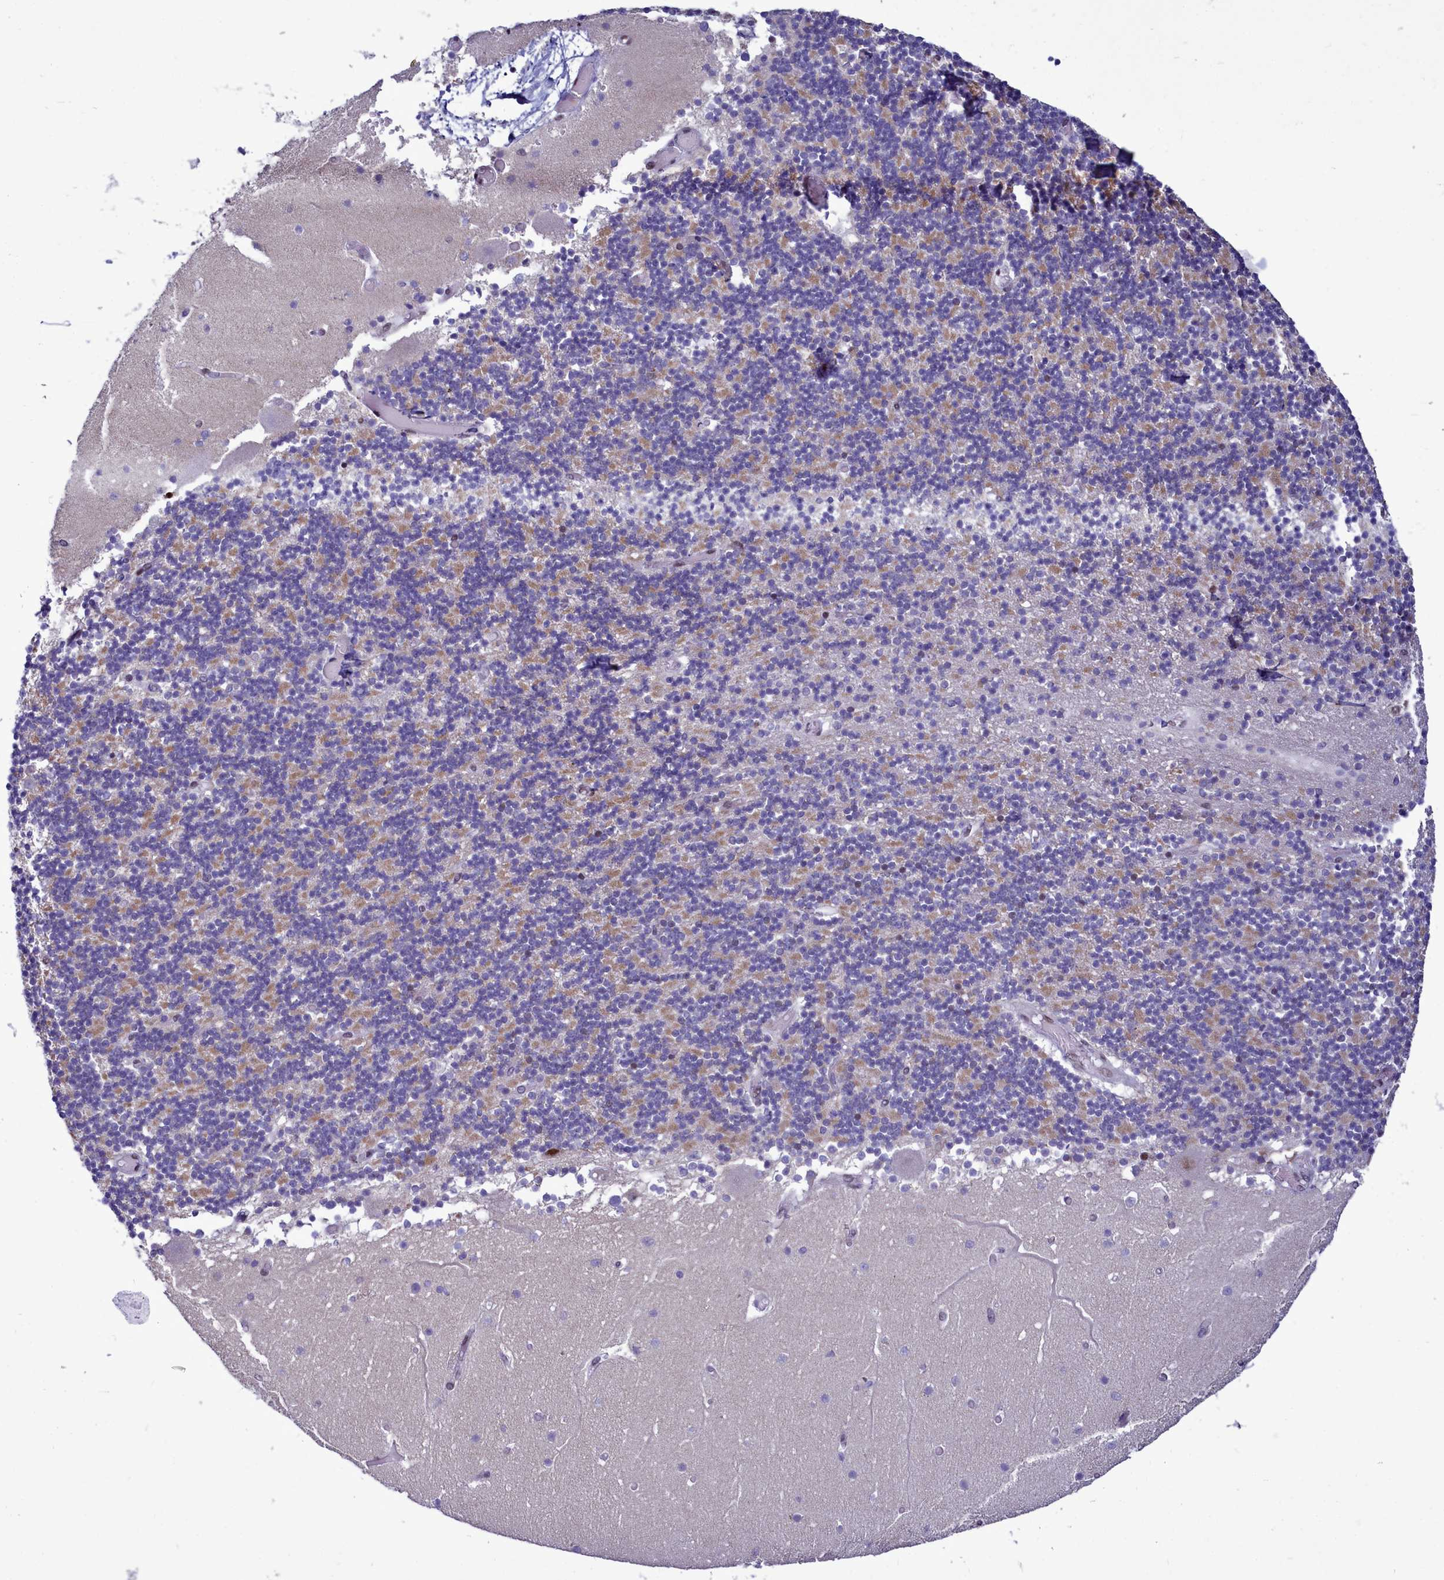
{"staining": {"intensity": "moderate", "quantity": "25%-75%", "location": "cytoplasmic/membranous,nuclear"}, "tissue": "cerebellum", "cell_type": "Cells in granular layer", "image_type": "normal", "snomed": [{"axis": "morphology", "description": "Normal tissue, NOS"}, {"axis": "topography", "description": "Cerebellum"}], "caption": "DAB immunohistochemical staining of benign human cerebellum displays moderate cytoplasmic/membranous,nuclear protein expression in approximately 25%-75% of cells in granular layer. The staining was performed using DAB (3,3'-diaminobenzidine) to visualize the protein expression in brown, while the nuclei were stained in blue with hematoxylin (Magnification: 20x).", "gene": "POM121L2", "patient": {"sex": "female", "age": 28}}